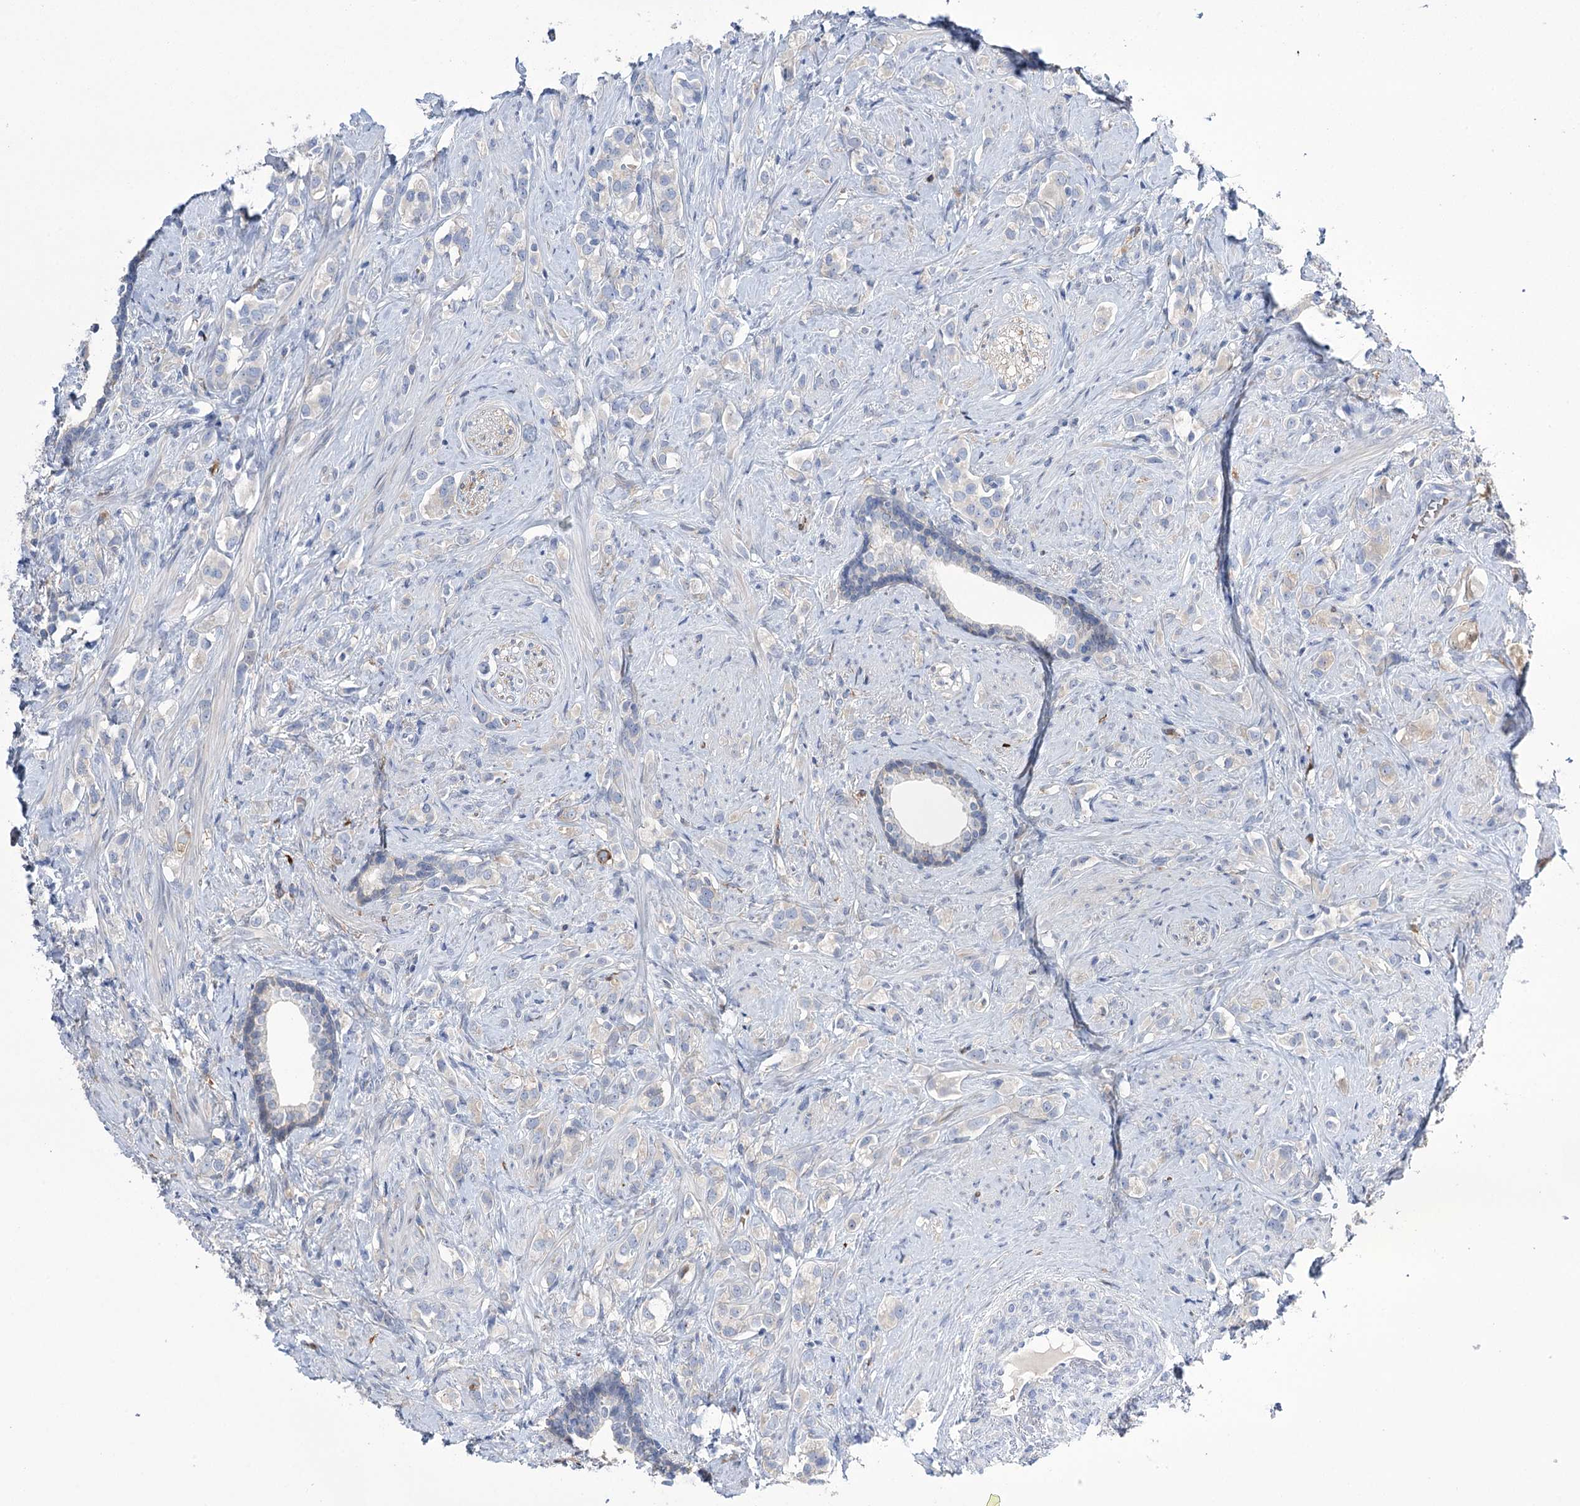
{"staining": {"intensity": "negative", "quantity": "none", "location": "none"}, "tissue": "prostate cancer", "cell_type": "Tumor cells", "image_type": "cancer", "snomed": [{"axis": "morphology", "description": "Adenocarcinoma, High grade"}, {"axis": "topography", "description": "Prostate"}], "caption": "There is no significant expression in tumor cells of prostate adenocarcinoma (high-grade). (DAB (3,3'-diaminobenzidine) immunohistochemistry with hematoxylin counter stain).", "gene": "ZNF622", "patient": {"sex": "male", "age": 63}}